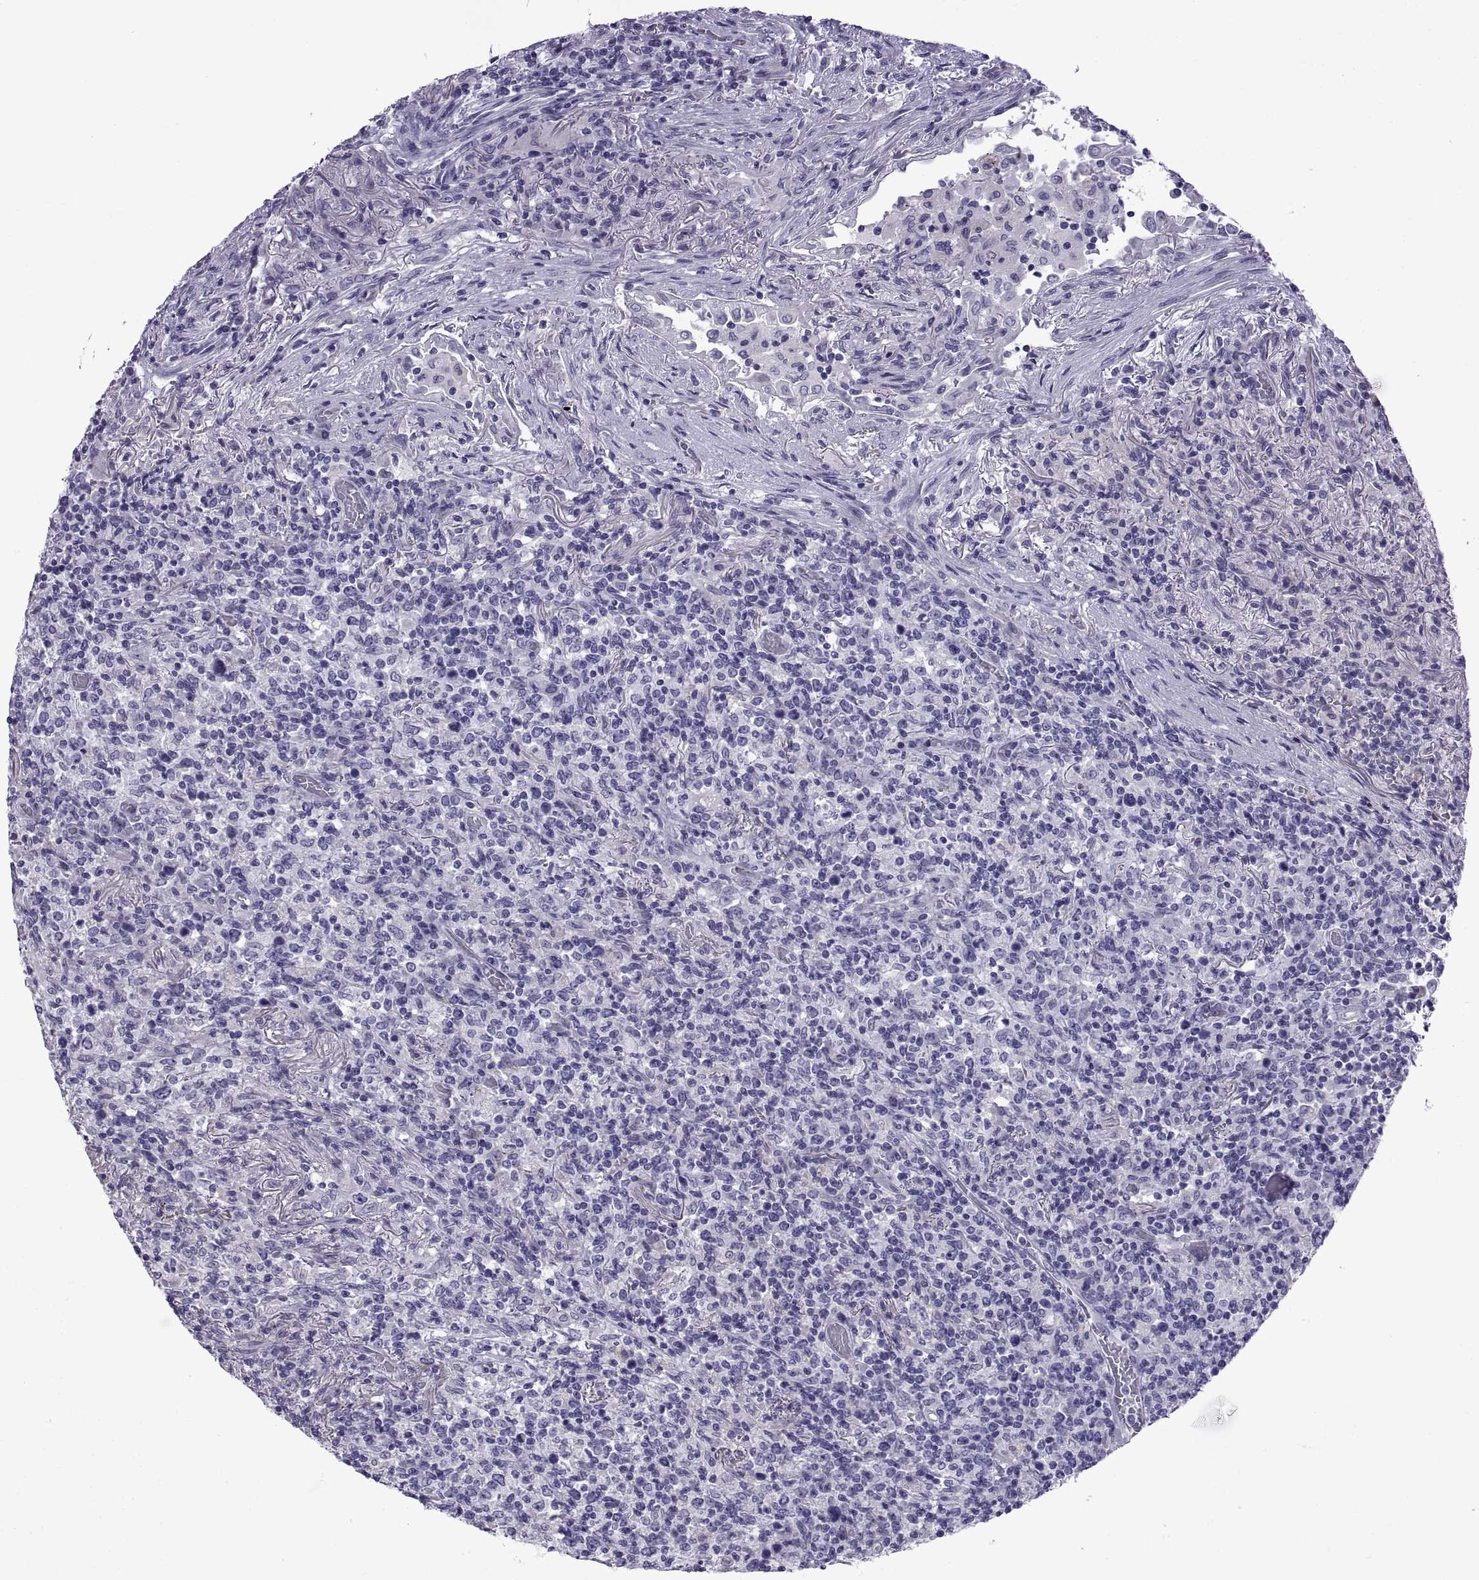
{"staining": {"intensity": "negative", "quantity": "none", "location": "none"}, "tissue": "lymphoma", "cell_type": "Tumor cells", "image_type": "cancer", "snomed": [{"axis": "morphology", "description": "Malignant lymphoma, non-Hodgkin's type, High grade"}, {"axis": "topography", "description": "Lung"}], "caption": "Photomicrograph shows no protein expression in tumor cells of high-grade malignant lymphoma, non-Hodgkin's type tissue.", "gene": "SPDYE1", "patient": {"sex": "male", "age": 79}}